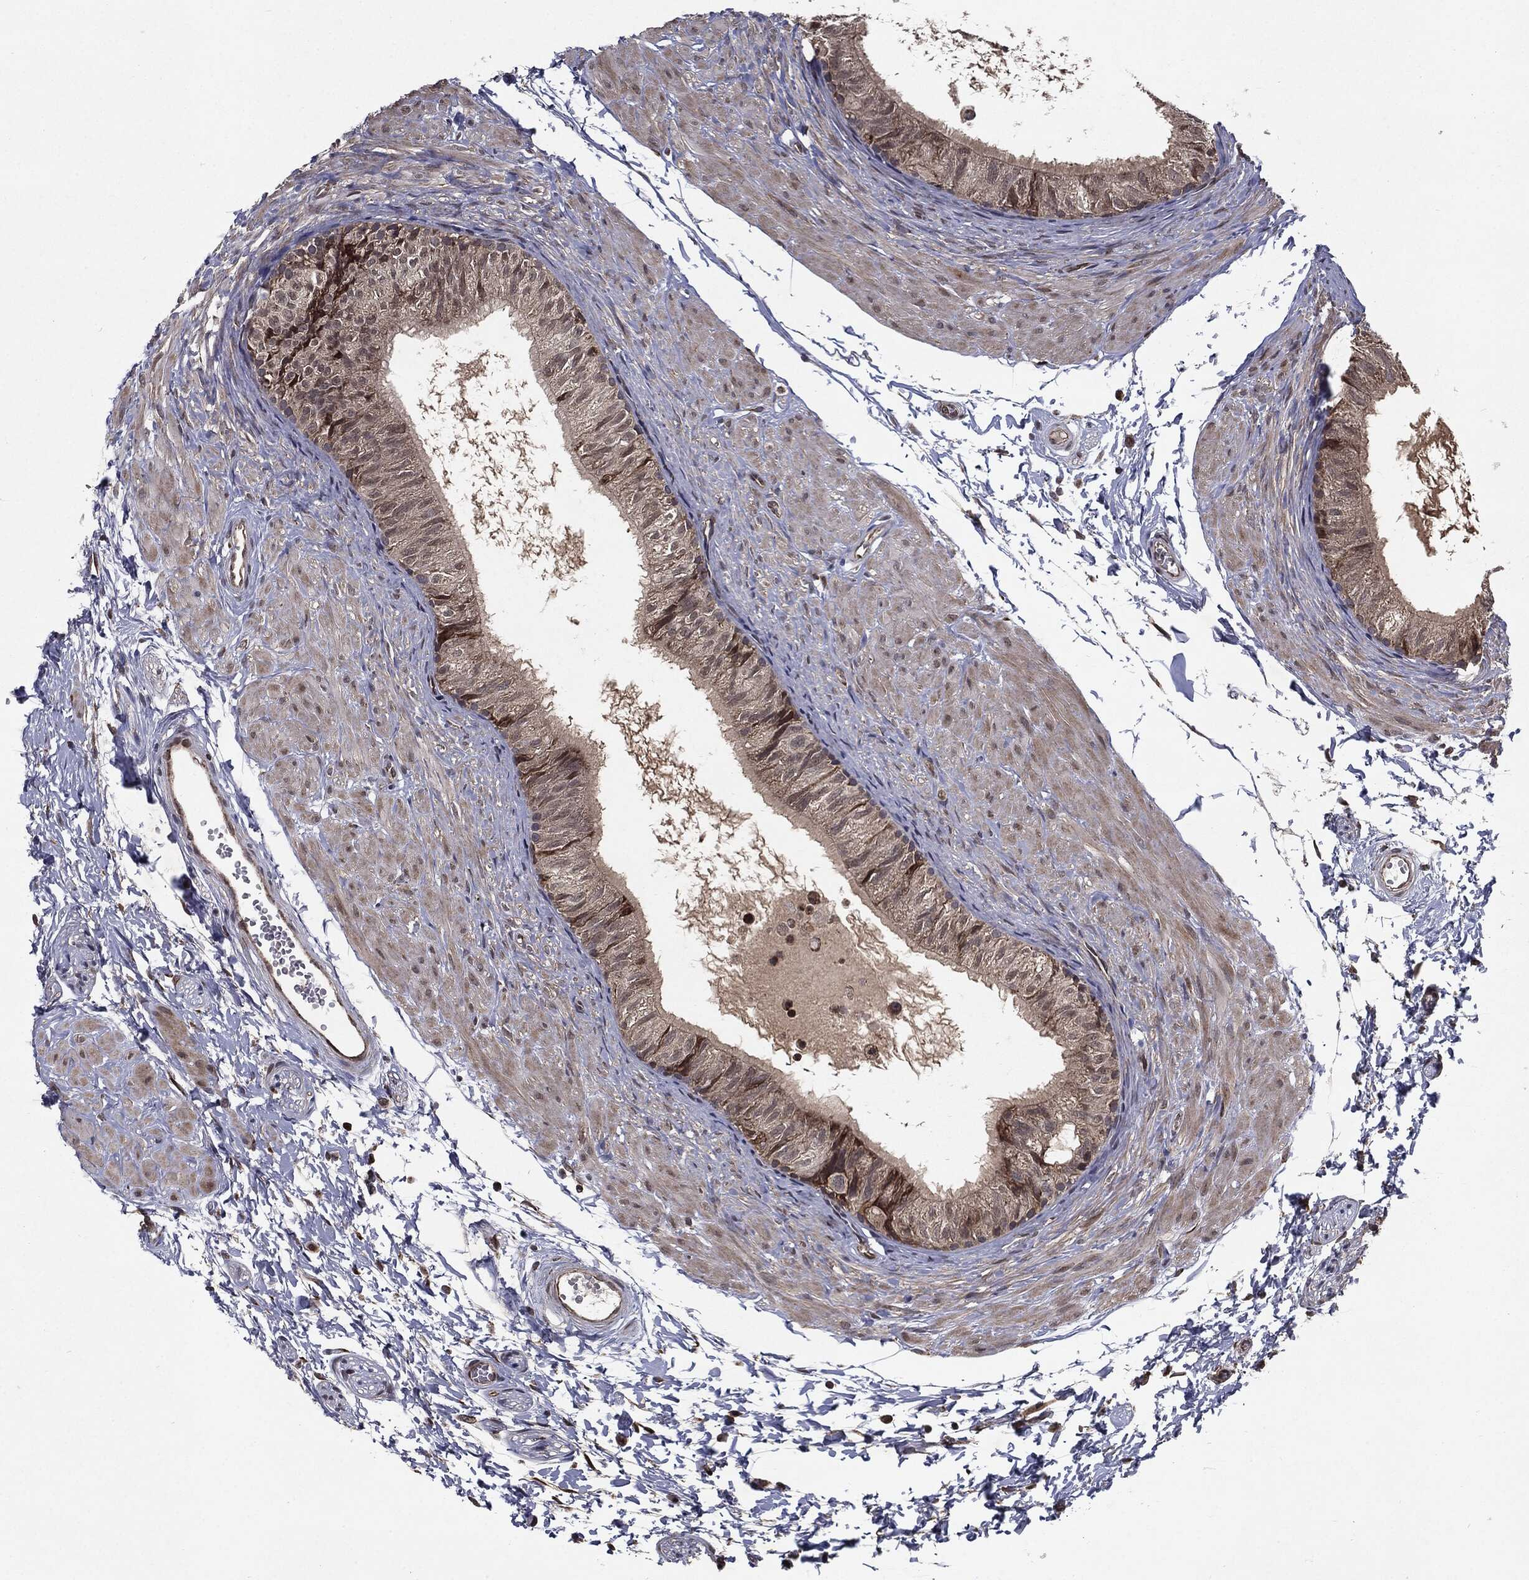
{"staining": {"intensity": "strong", "quantity": "25%-75%", "location": "cytoplasmic/membranous"}, "tissue": "epididymis", "cell_type": "Glandular cells", "image_type": "normal", "snomed": [{"axis": "morphology", "description": "Normal tissue, NOS"}, {"axis": "topography", "description": "Epididymis"}], "caption": "An immunohistochemistry photomicrograph of benign tissue is shown. Protein staining in brown shows strong cytoplasmic/membranous positivity in epididymis within glandular cells. (brown staining indicates protein expression, while blue staining denotes nuclei).", "gene": "HDAC5", "patient": {"sex": "male", "age": 22}}